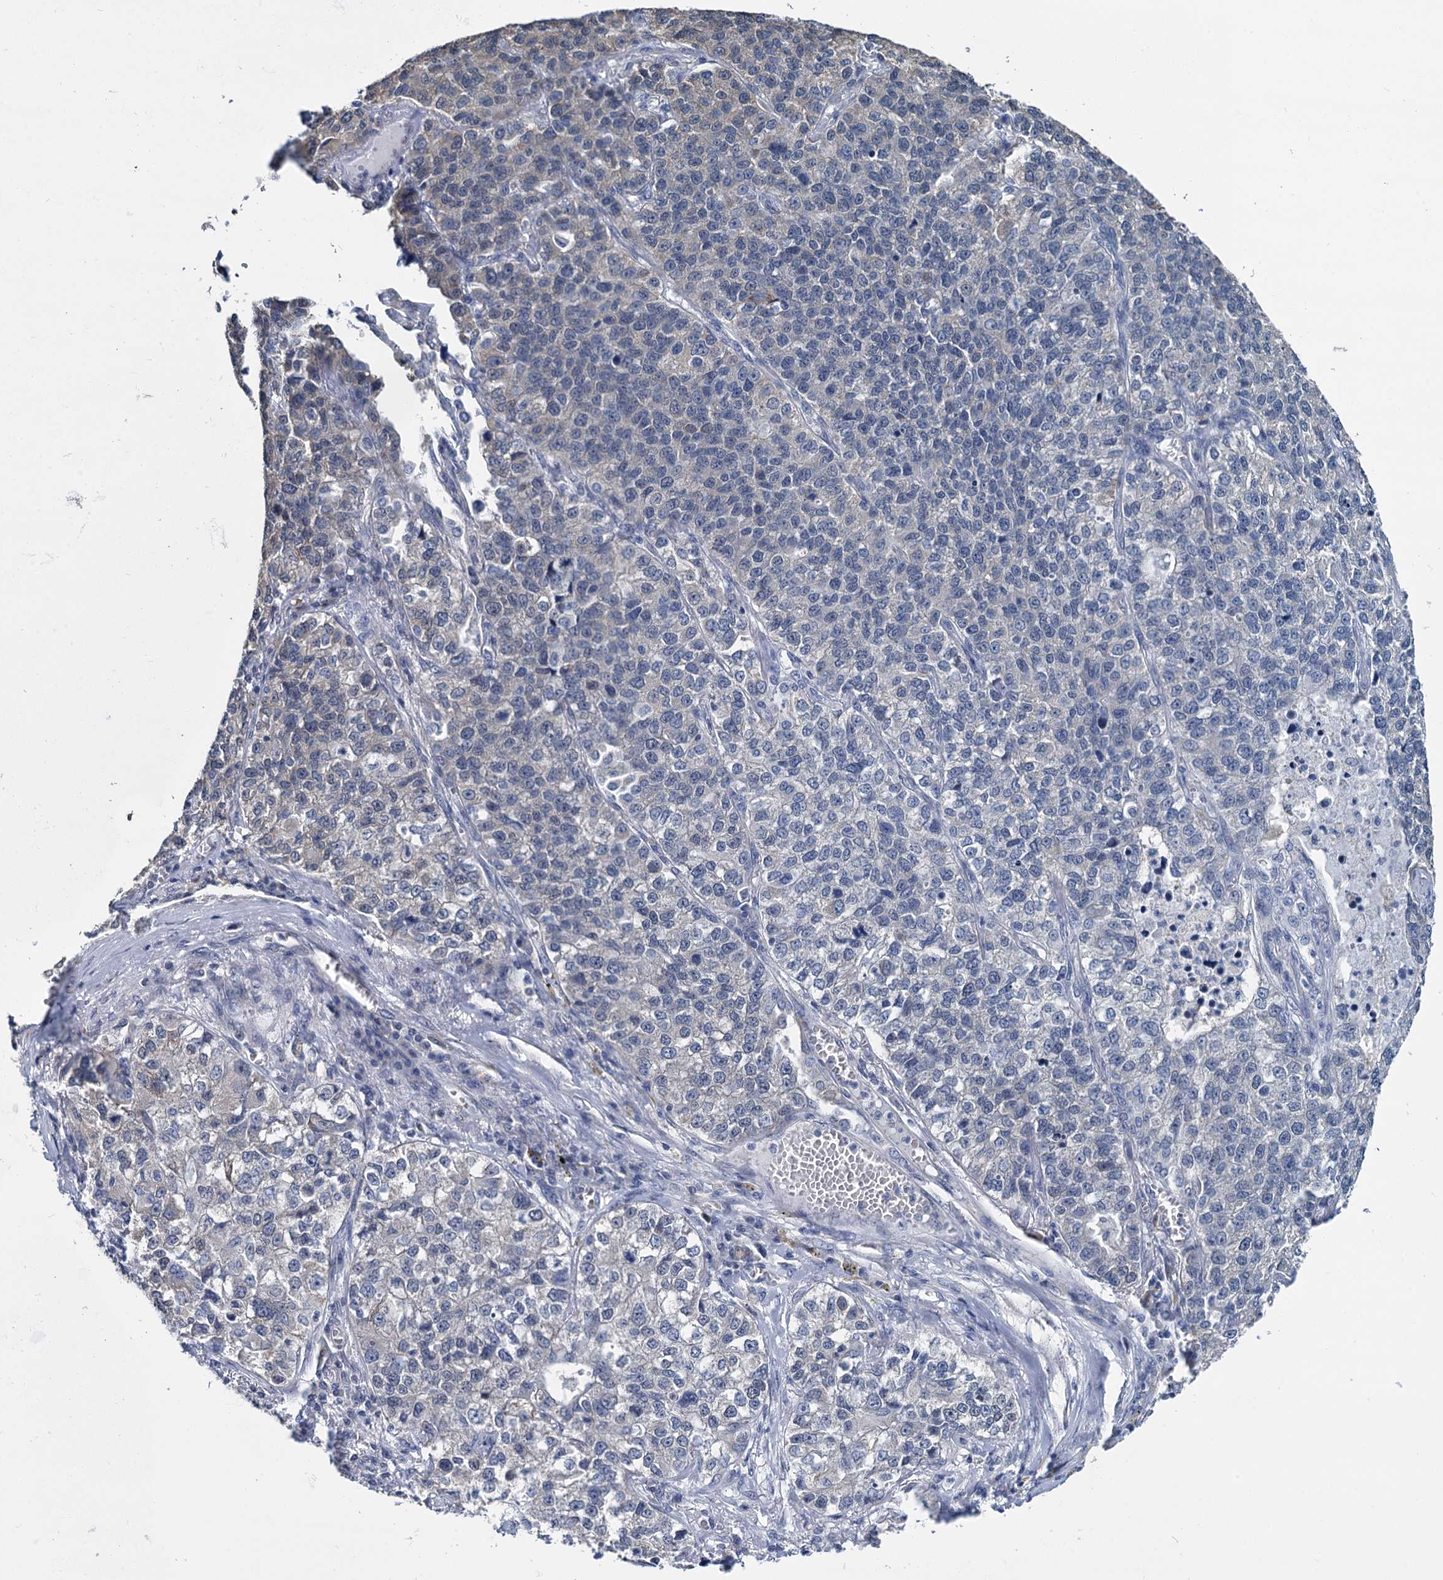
{"staining": {"intensity": "weak", "quantity": "<25%", "location": "cytoplasmic/membranous"}, "tissue": "lung cancer", "cell_type": "Tumor cells", "image_type": "cancer", "snomed": [{"axis": "morphology", "description": "Adenocarcinoma, NOS"}, {"axis": "topography", "description": "Lung"}], "caption": "Tumor cells are negative for protein expression in human lung cancer.", "gene": "MIOX", "patient": {"sex": "male", "age": 49}}